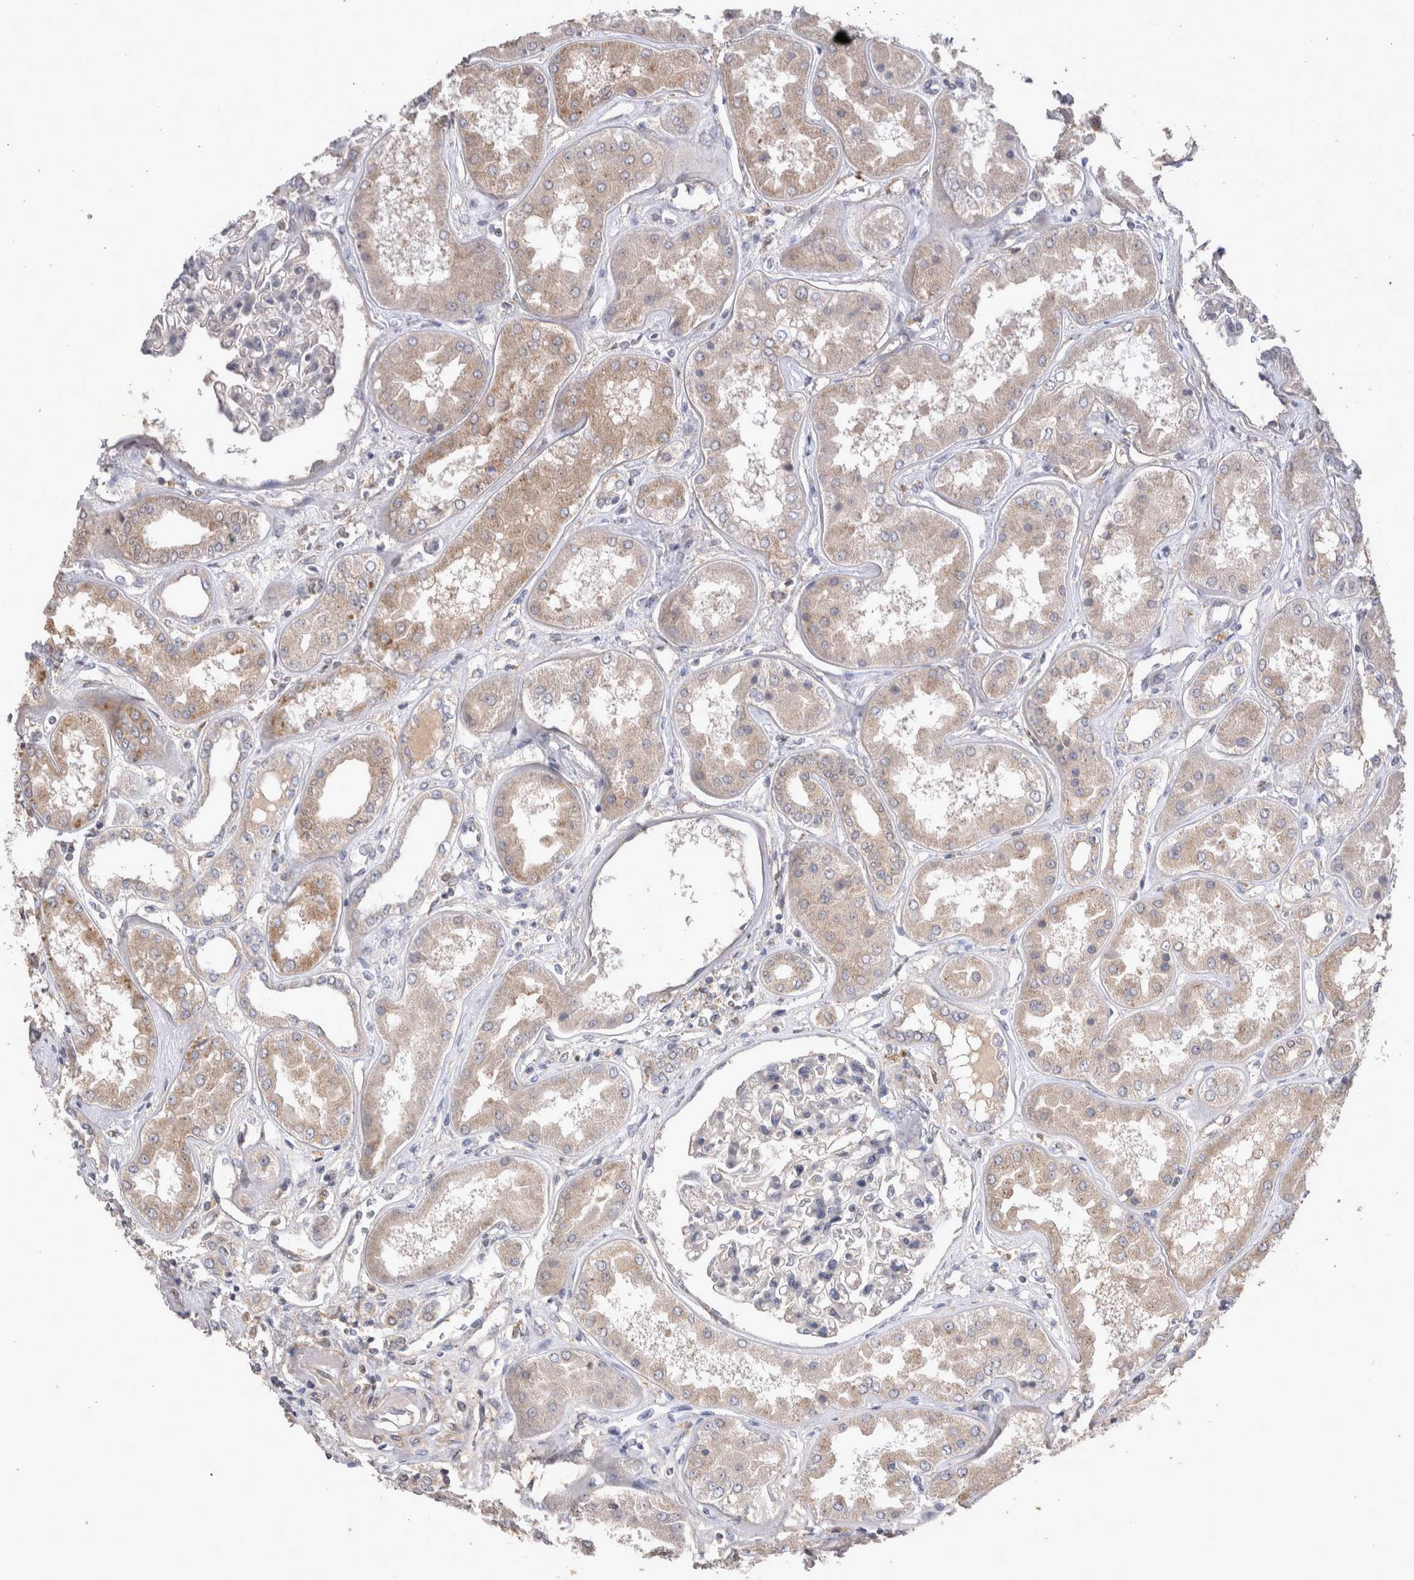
{"staining": {"intensity": "weak", "quantity": "<25%", "location": "cytoplasmic/membranous"}, "tissue": "kidney", "cell_type": "Cells in glomeruli", "image_type": "normal", "snomed": [{"axis": "morphology", "description": "Normal tissue, NOS"}, {"axis": "topography", "description": "Kidney"}], "caption": "There is no significant expression in cells in glomeruli of kidney.", "gene": "SRD5A3", "patient": {"sex": "female", "age": 56}}